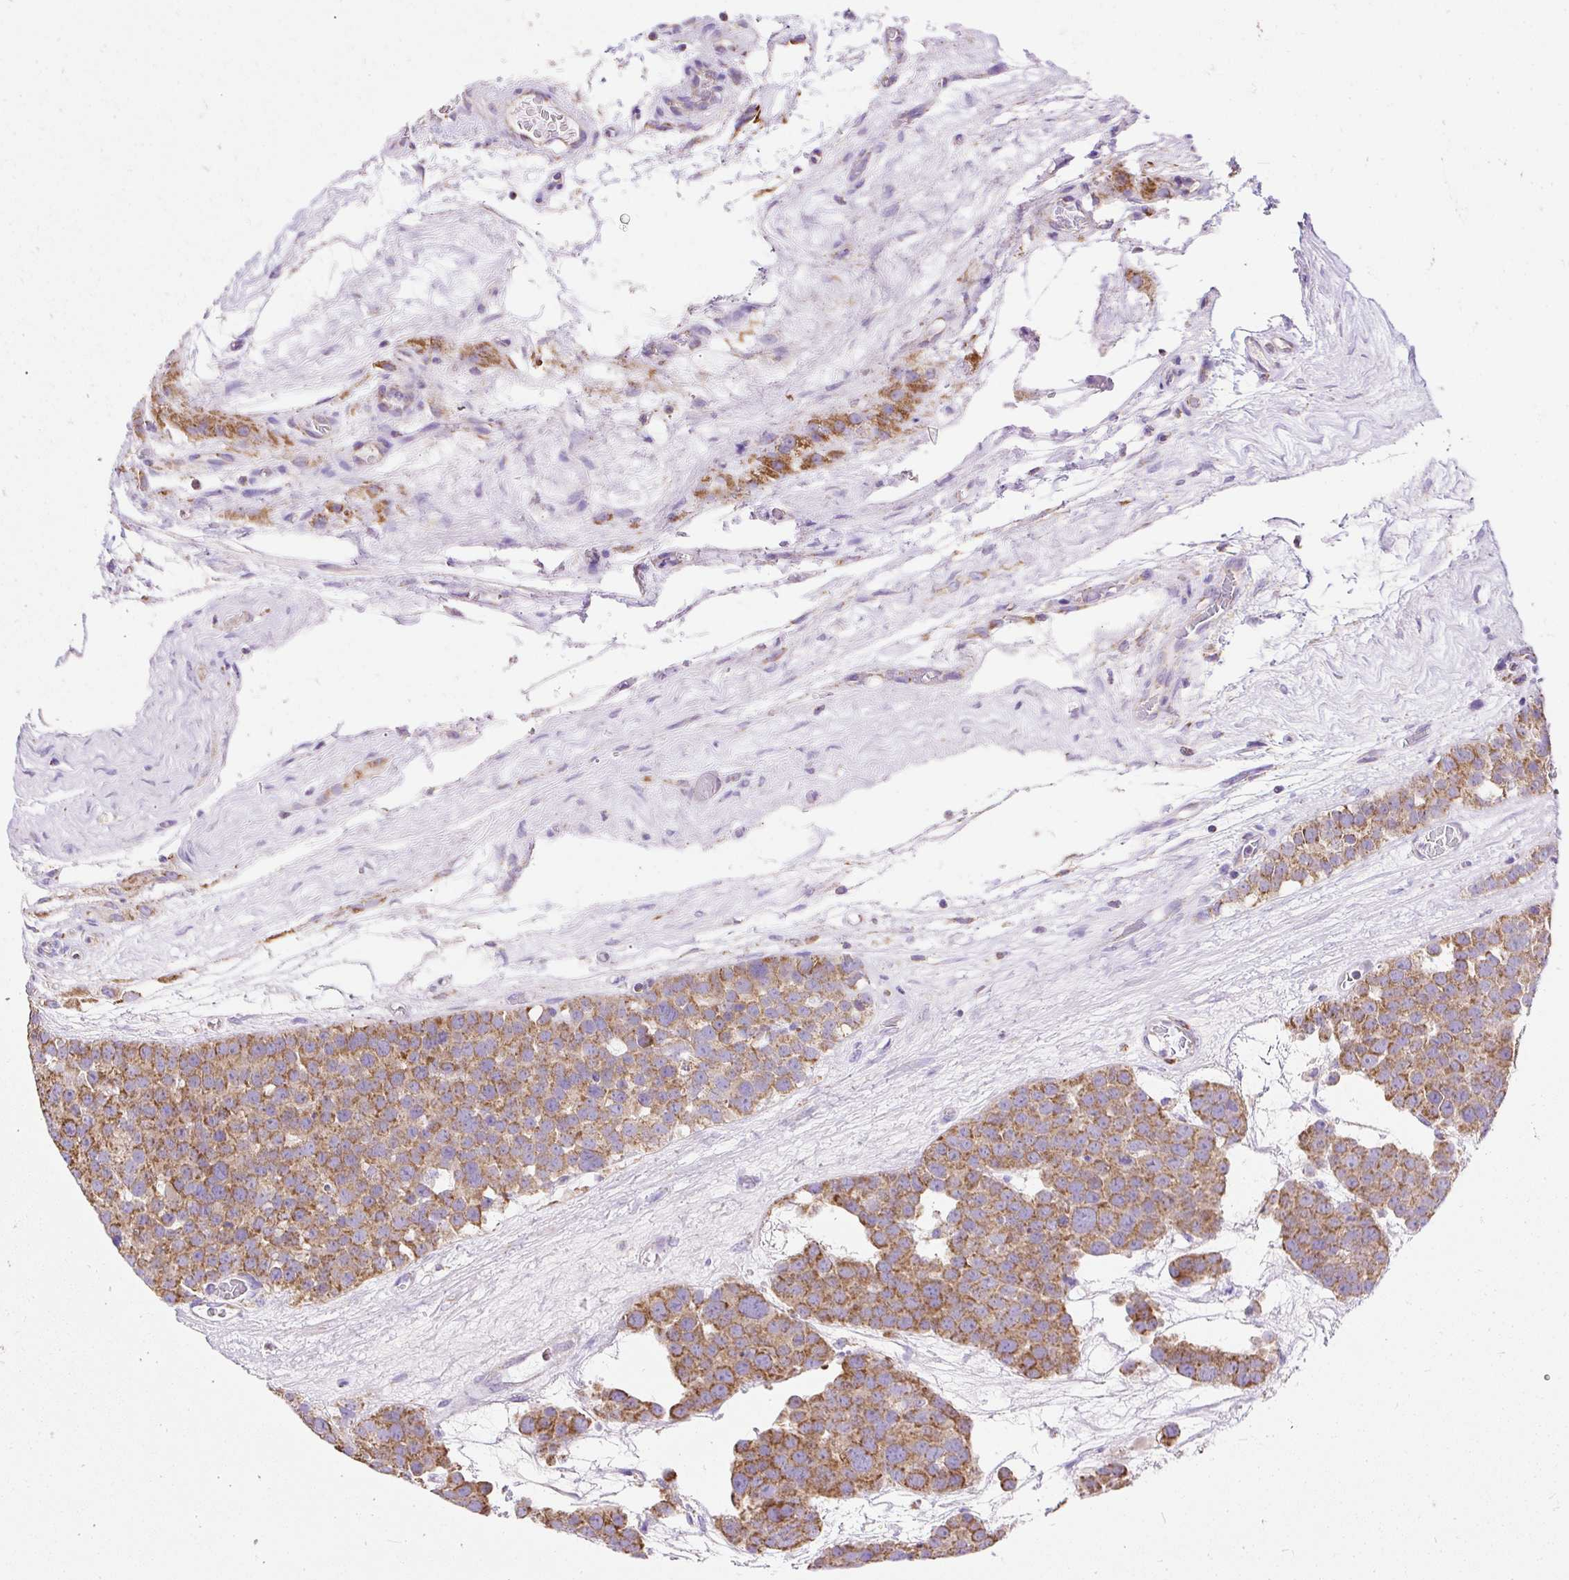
{"staining": {"intensity": "moderate", "quantity": ">75%", "location": "cytoplasmic/membranous"}, "tissue": "testis cancer", "cell_type": "Tumor cells", "image_type": "cancer", "snomed": [{"axis": "morphology", "description": "Seminoma, NOS"}, {"axis": "topography", "description": "Testis"}], "caption": "DAB immunohistochemical staining of seminoma (testis) displays moderate cytoplasmic/membranous protein expression in about >75% of tumor cells. (IHC, brightfield microscopy, high magnification).", "gene": "DAAM2", "patient": {"sex": "male", "age": 71}}